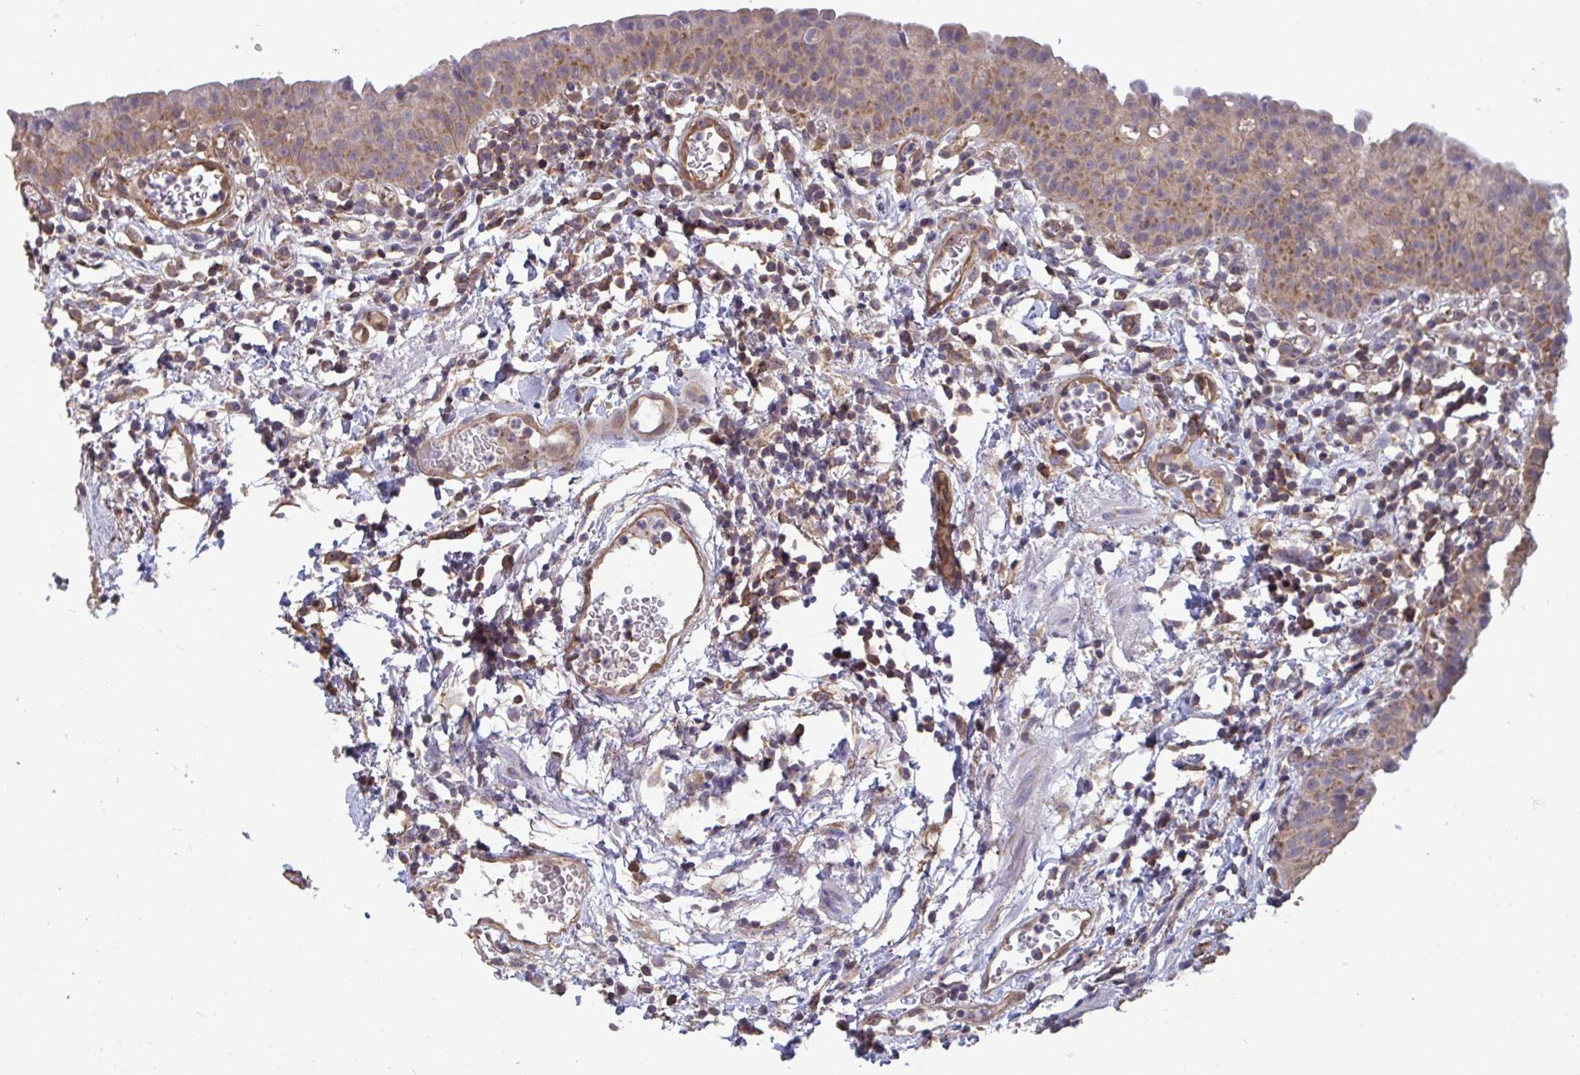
{"staining": {"intensity": "moderate", "quantity": "25%-75%", "location": "cytoplasmic/membranous"}, "tissue": "urinary bladder", "cell_type": "Urothelial cells", "image_type": "normal", "snomed": [{"axis": "morphology", "description": "Normal tissue, NOS"}, {"axis": "morphology", "description": "Inflammation, NOS"}, {"axis": "topography", "description": "Urinary bladder"}], "caption": "This photomicrograph reveals IHC staining of normal human urinary bladder, with medium moderate cytoplasmic/membranous staining in about 25%-75% of urothelial cells.", "gene": "ISCU", "patient": {"sex": "male", "age": 57}}